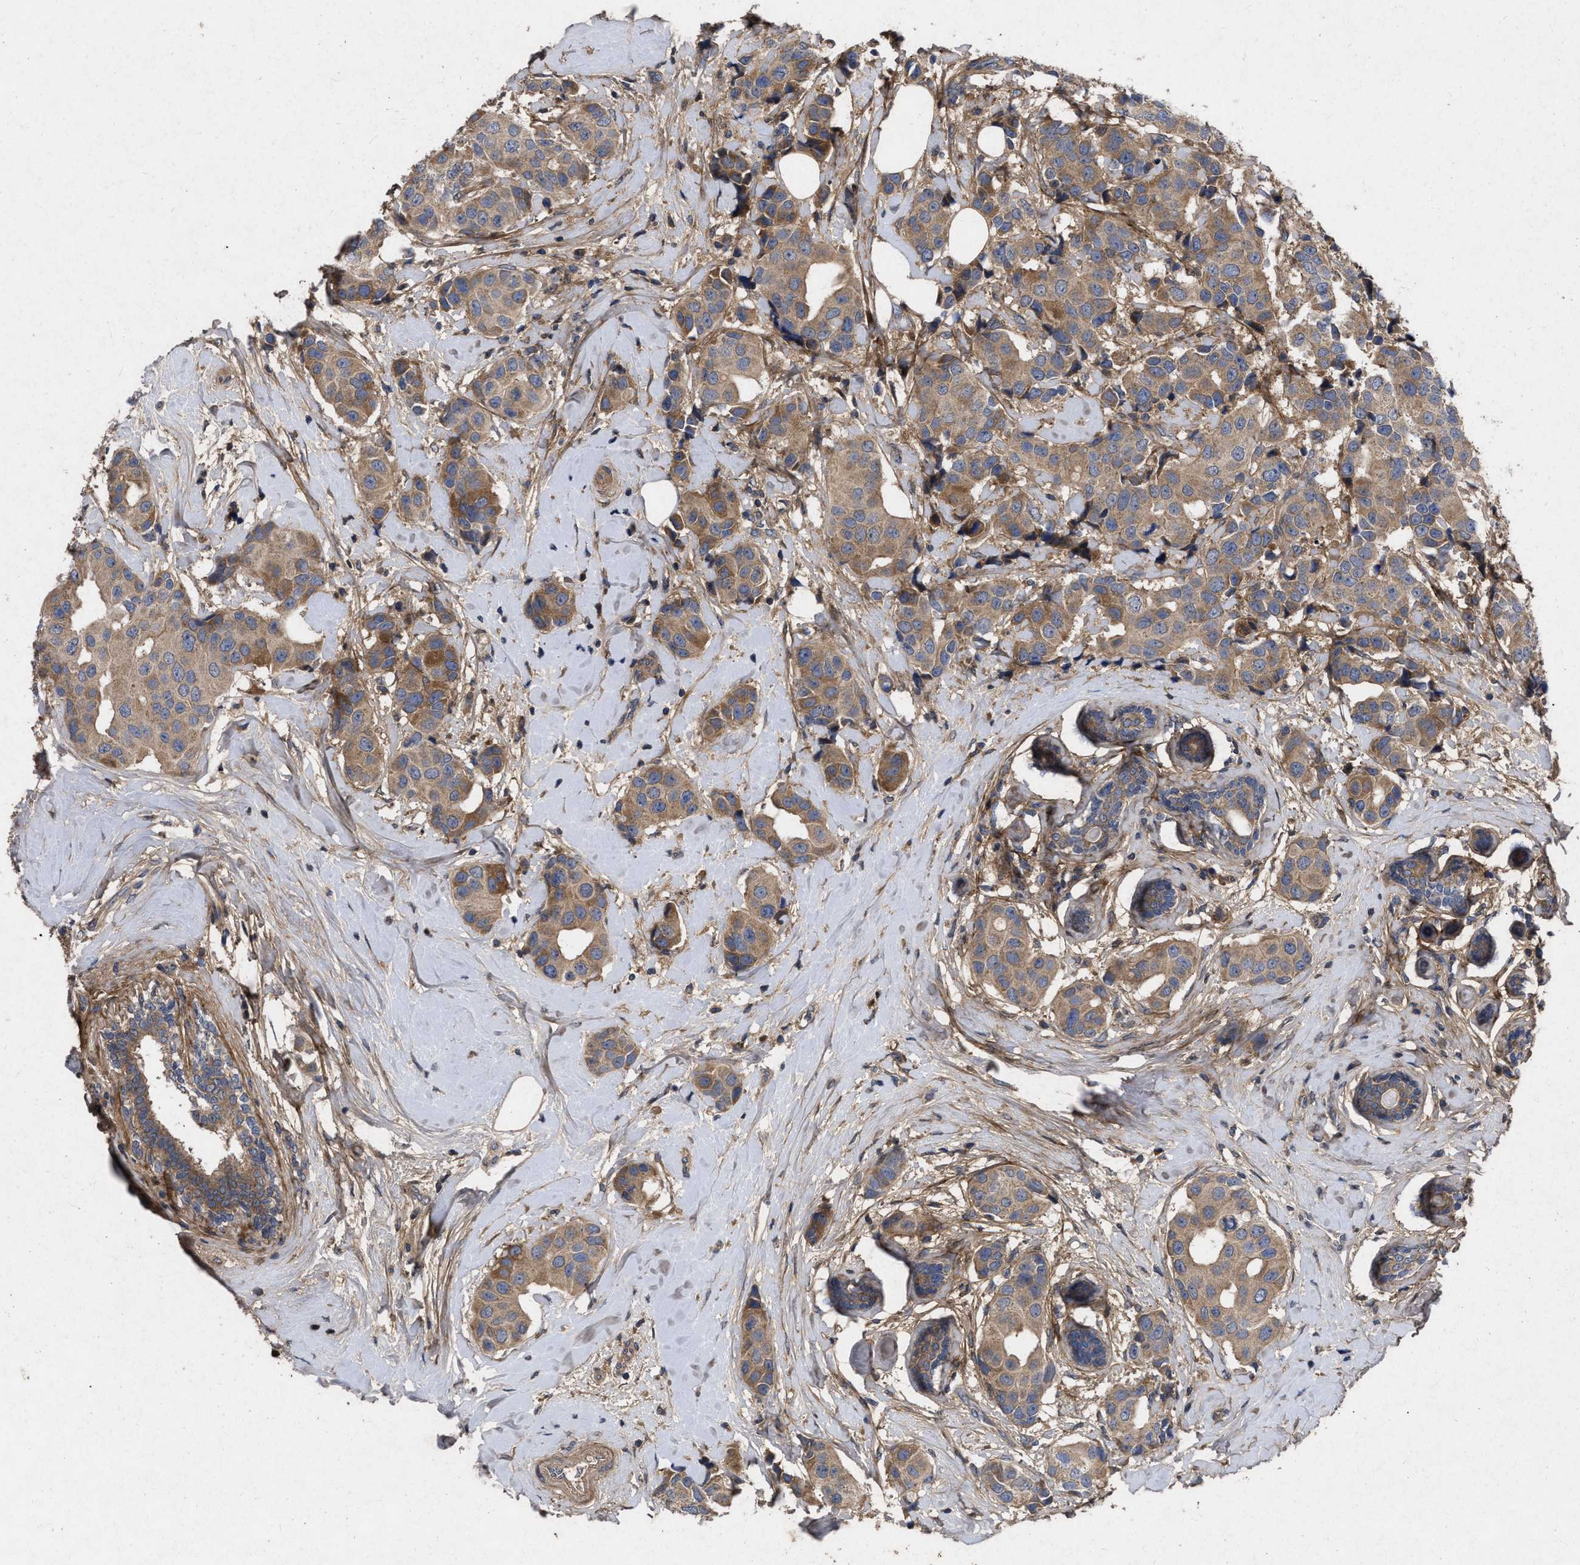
{"staining": {"intensity": "moderate", "quantity": ">75%", "location": "cytoplasmic/membranous"}, "tissue": "breast cancer", "cell_type": "Tumor cells", "image_type": "cancer", "snomed": [{"axis": "morphology", "description": "Normal tissue, NOS"}, {"axis": "morphology", "description": "Duct carcinoma"}, {"axis": "topography", "description": "Breast"}], "caption": "Breast cancer (invasive ductal carcinoma) stained with DAB IHC exhibits medium levels of moderate cytoplasmic/membranous staining in approximately >75% of tumor cells. The staining is performed using DAB (3,3'-diaminobenzidine) brown chromogen to label protein expression. The nuclei are counter-stained blue using hematoxylin.", "gene": "CDKN2C", "patient": {"sex": "female", "age": 39}}